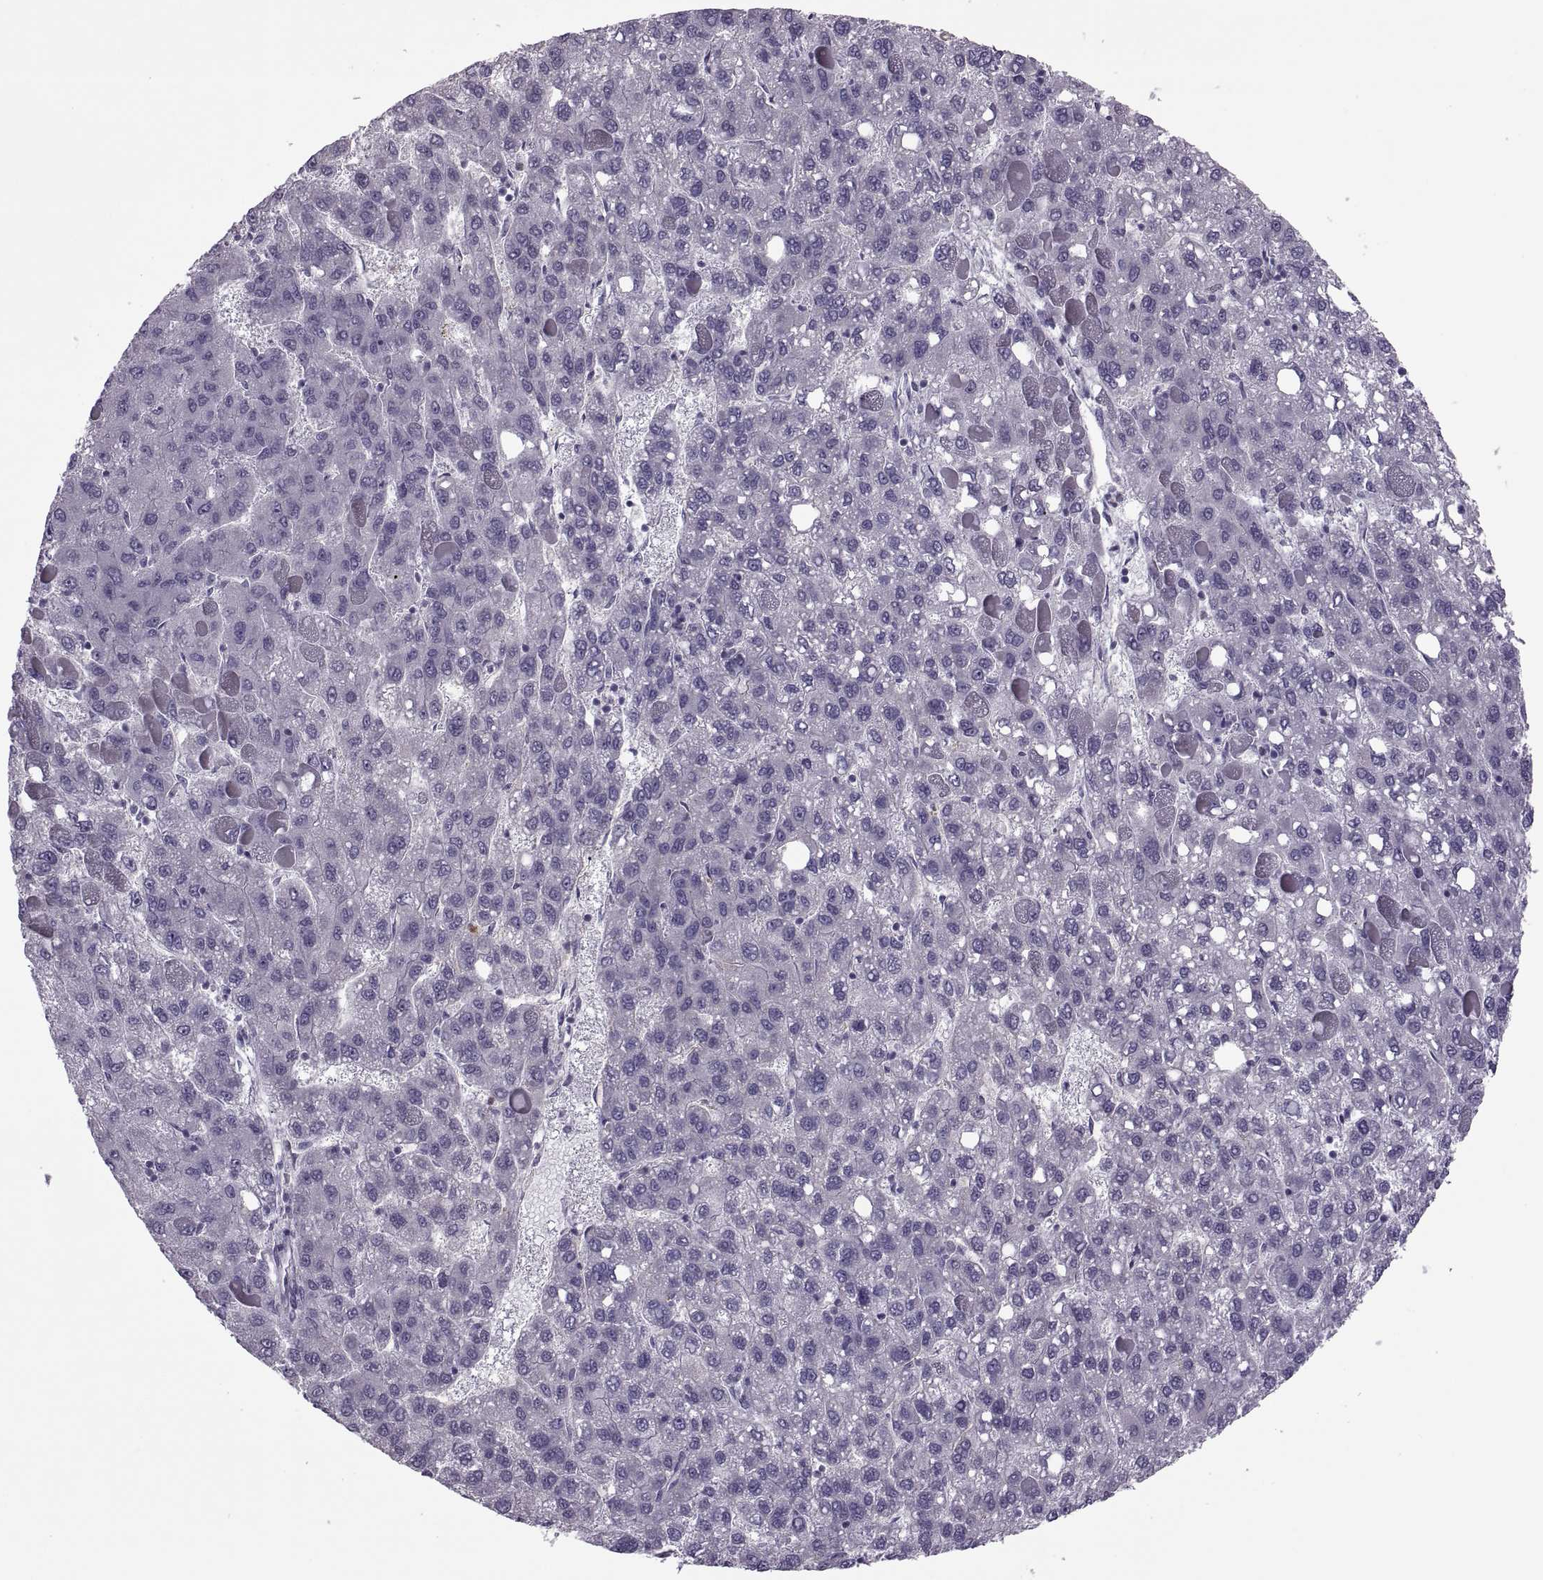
{"staining": {"intensity": "negative", "quantity": "none", "location": "none"}, "tissue": "liver cancer", "cell_type": "Tumor cells", "image_type": "cancer", "snomed": [{"axis": "morphology", "description": "Carcinoma, Hepatocellular, NOS"}, {"axis": "topography", "description": "Liver"}], "caption": "Immunohistochemistry micrograph of neoplastic tissue: liver hepatocellular carcinoma stained with DAB exhibits no significant protein positivity in tumor cells.", "gene": "ODF3", "patient": {"sex": "female", "age": 82}}